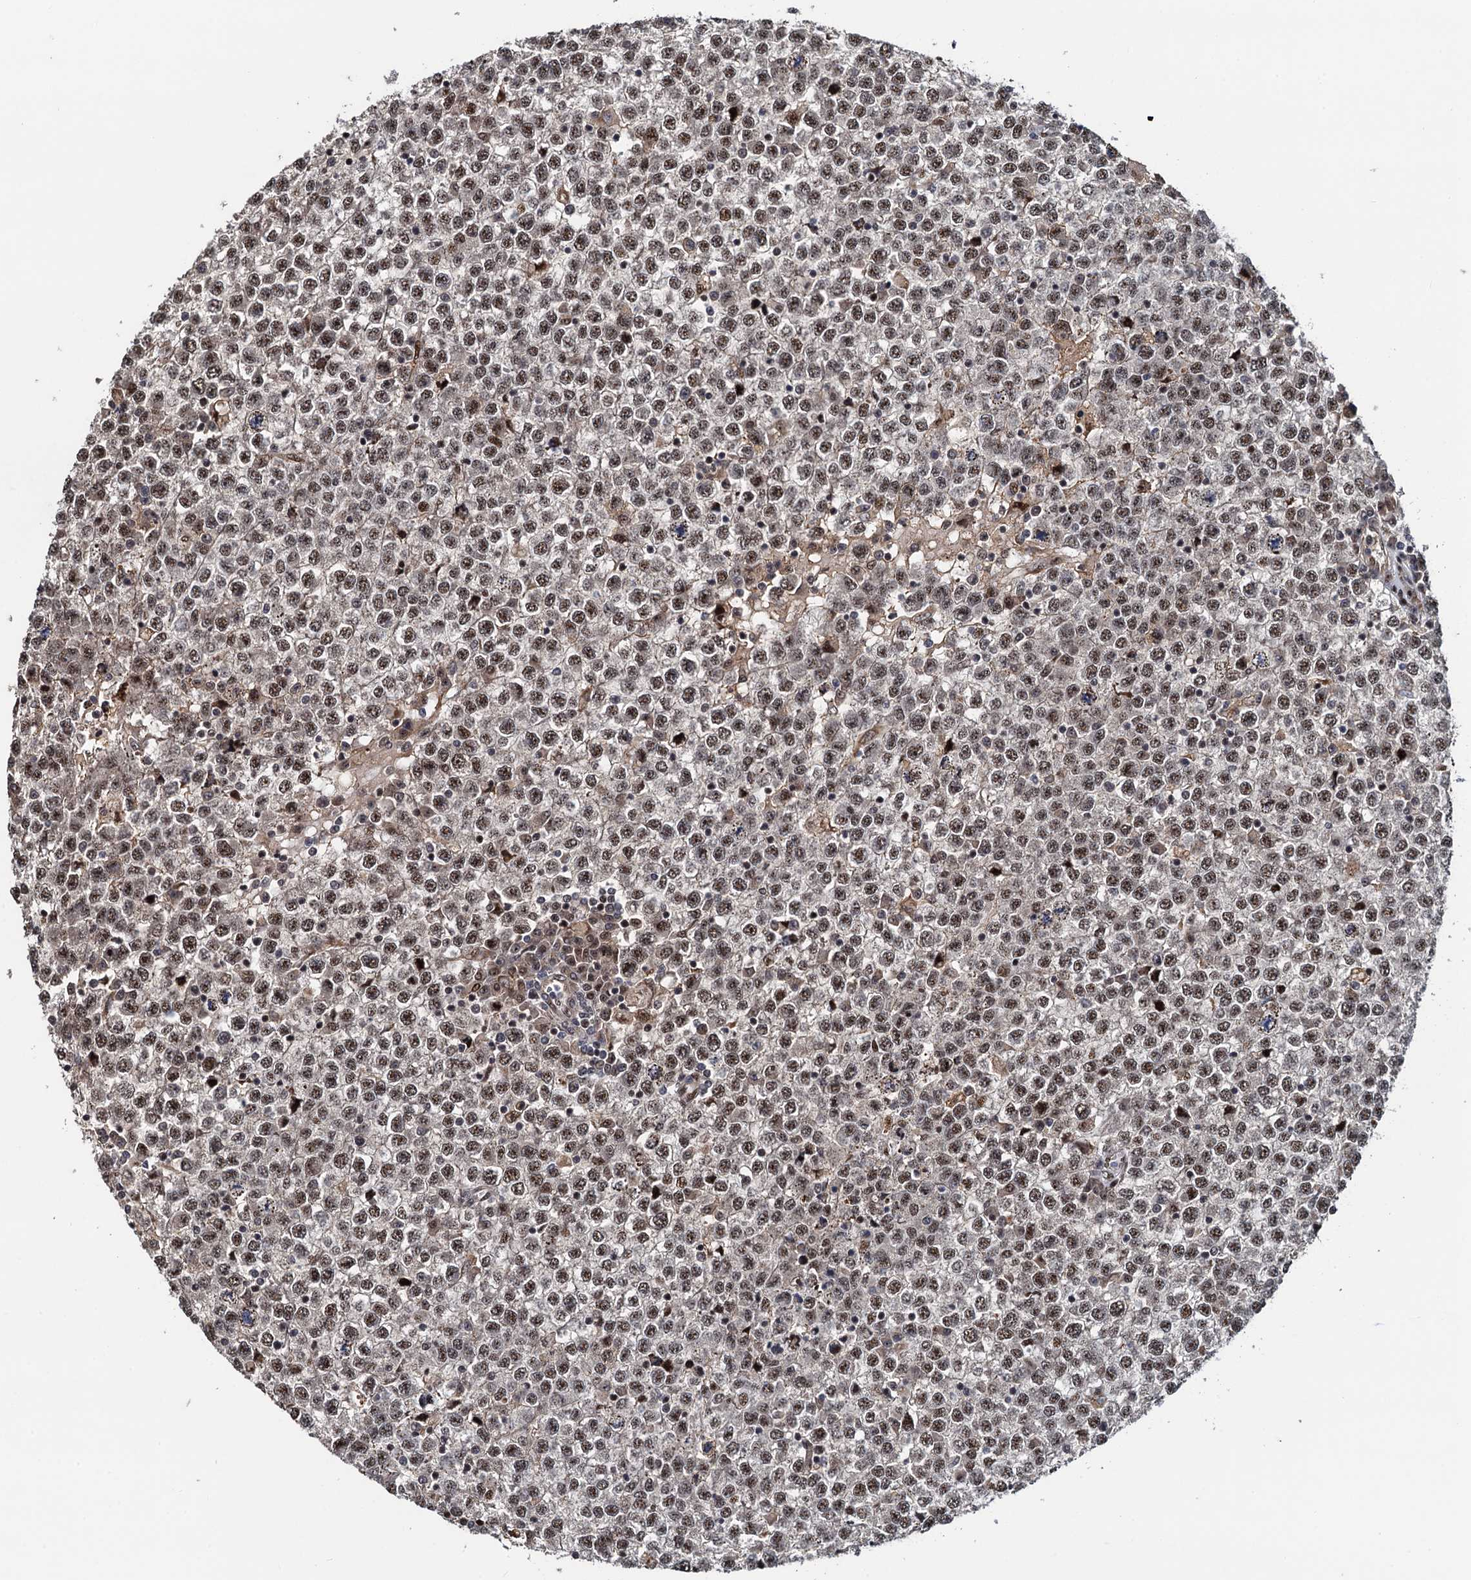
{"staining": {"intensity": "moderate", "quantity": ">75%", "location": "nuclear"}, "tissue": "testis cancer", "cell_type": "Tumor cells", "image_type": "cancer", "snomed": [{"axis": "morphology", "description": "Seminoma, NOS"}, {"axis": "topography", "description": "Testis"}], "caption": "The image displays staining of testis cancer, revealing moderate nuclear protein expression (brown color) within tumor cells. The staining was performed using DAB (3,3'-diaminobenzidine) to visualize the protein expression in brown, while the nuclei were stained in blue with hematoxylin (Magnification: 20x).", "gene": "ATOSA", "patient": {"sex": "male", "age": 65}}